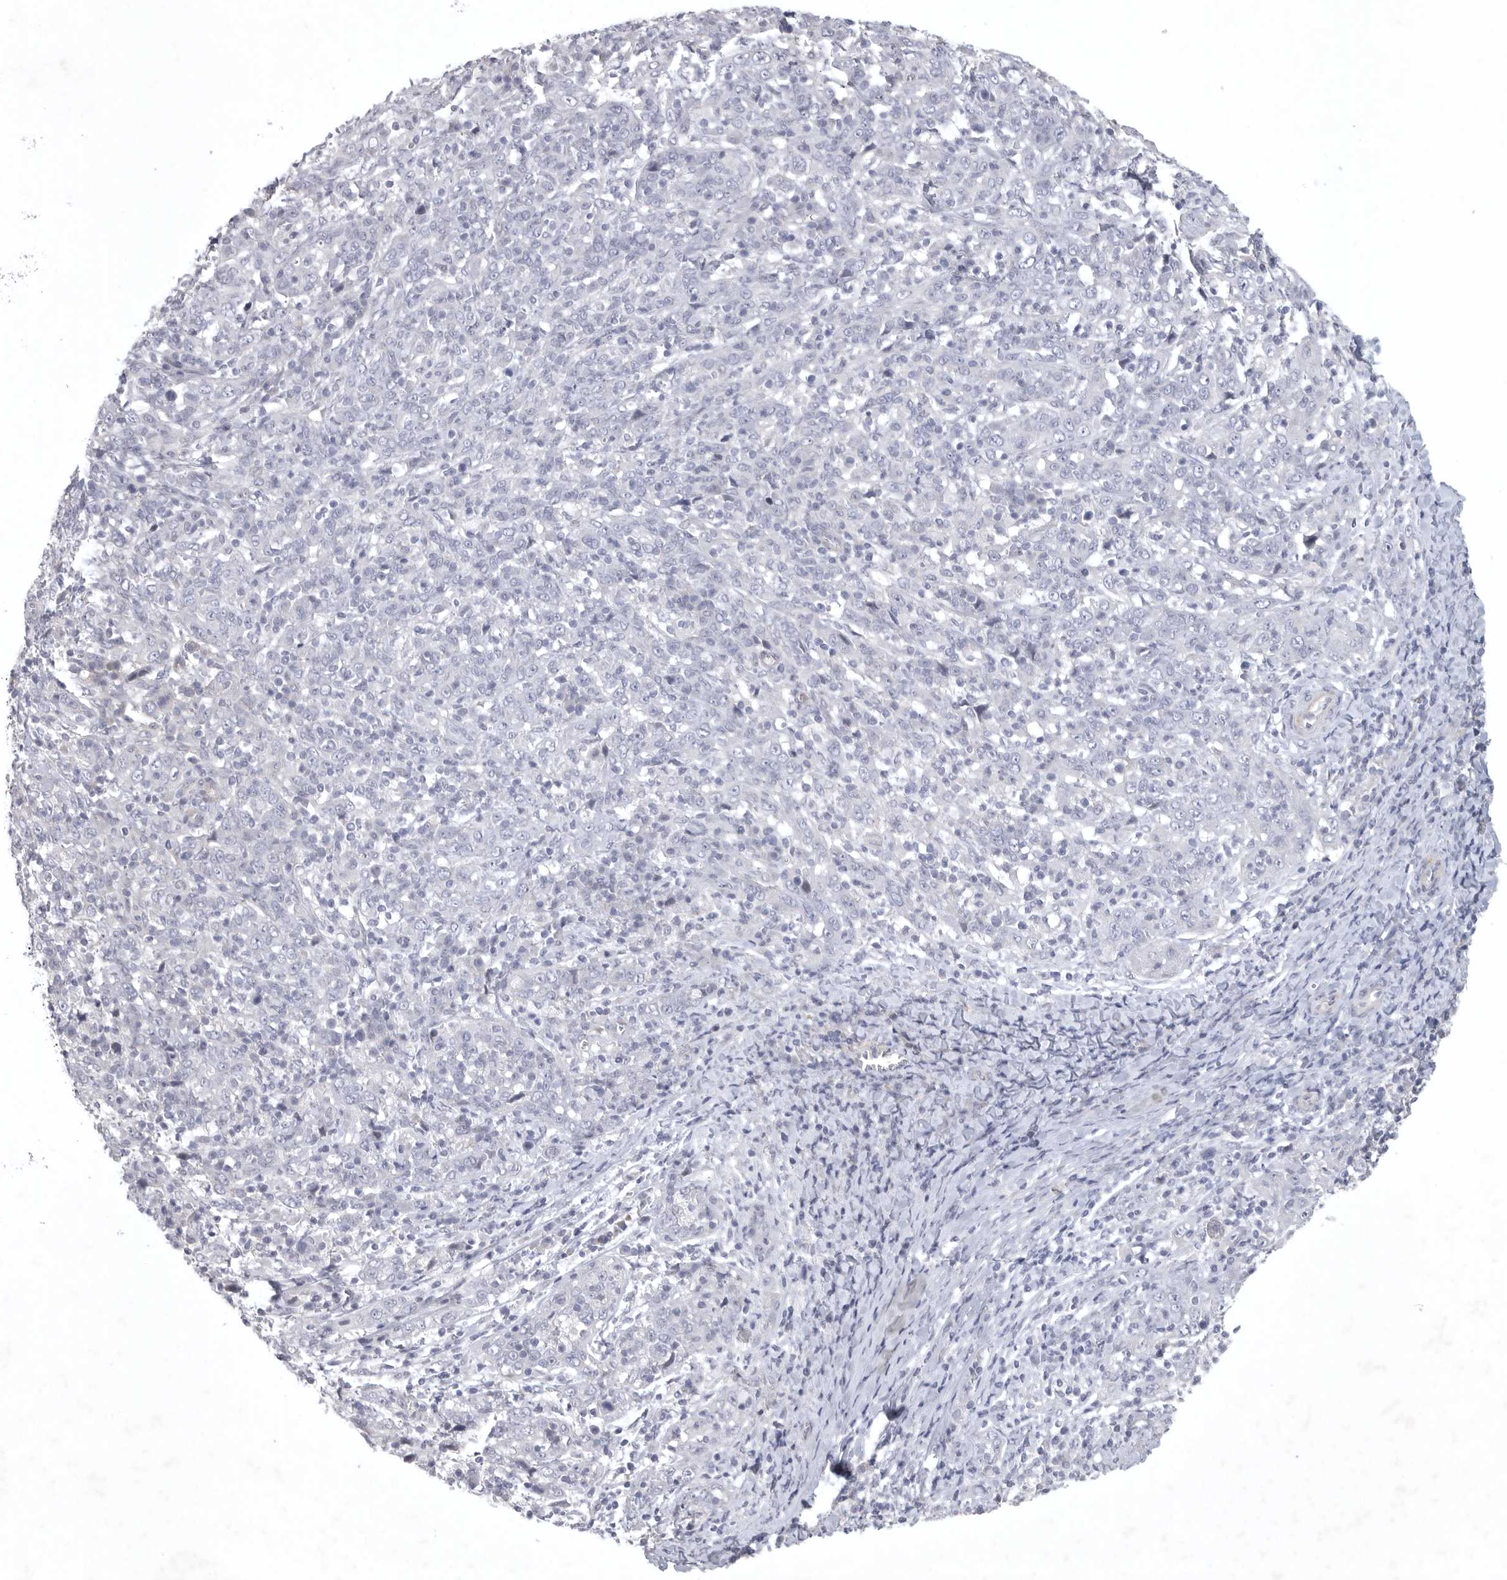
{"staining": {"intensity": "negative", "quantity": "none", "location": "none"}, "tissue": "cervical cancer", "cell_type": "Tumor cells", "image_type": "cancer", "snomed": [{"axis": "morphology", "description": "Squamous cell carcinoma, NOS"}, {"axis": "topography", "description": "Cervix"}], "caption": "Immunohistochemistry (IHC) photomicrograph of human cervical cancer stained for a protein (brown), which shows no positivity in tumor cells.", "gene": "TNR", "patient": {"sex": "female", "age": 46}}